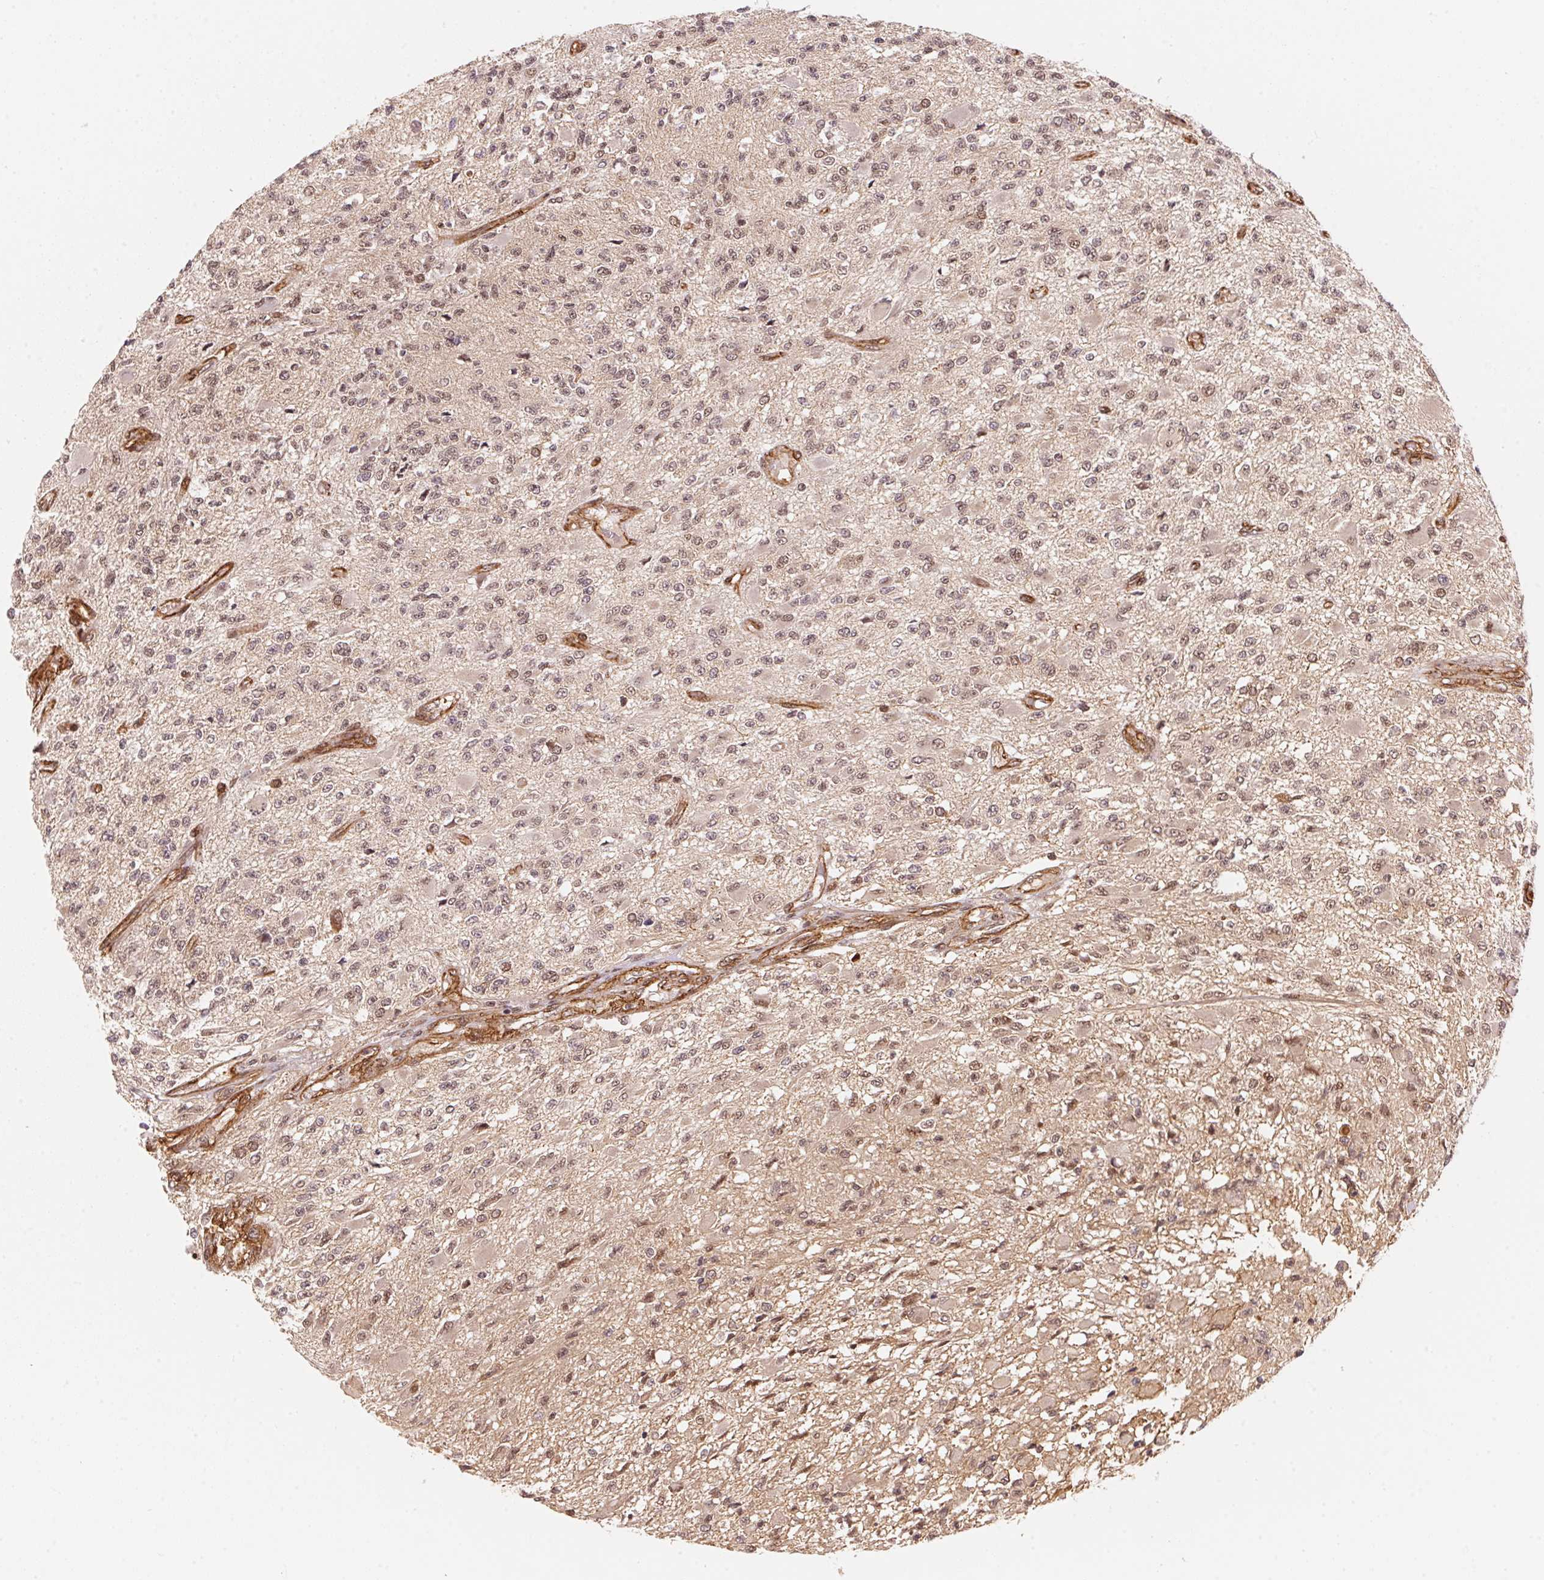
{"staining": {"intensity": "moderate", "quantity": "<25%", "location": "nuclear"}, "tissue": "glioma", "cell_type": "Tumor cells", "image_type": "cancer", "snomed": [{"axis": "morphology", "description": "Glioma, malignant, High grade"}, {"axis": "topography", "description": "Brain"}], "caption": "This histopathology image reveals immunohistochemistry staining of human glioma, with low moderate nuclear positivity in about <25% of tumor cells.", "gene": "TNIP2", "patient": {"sex": "female", "age": 63}}